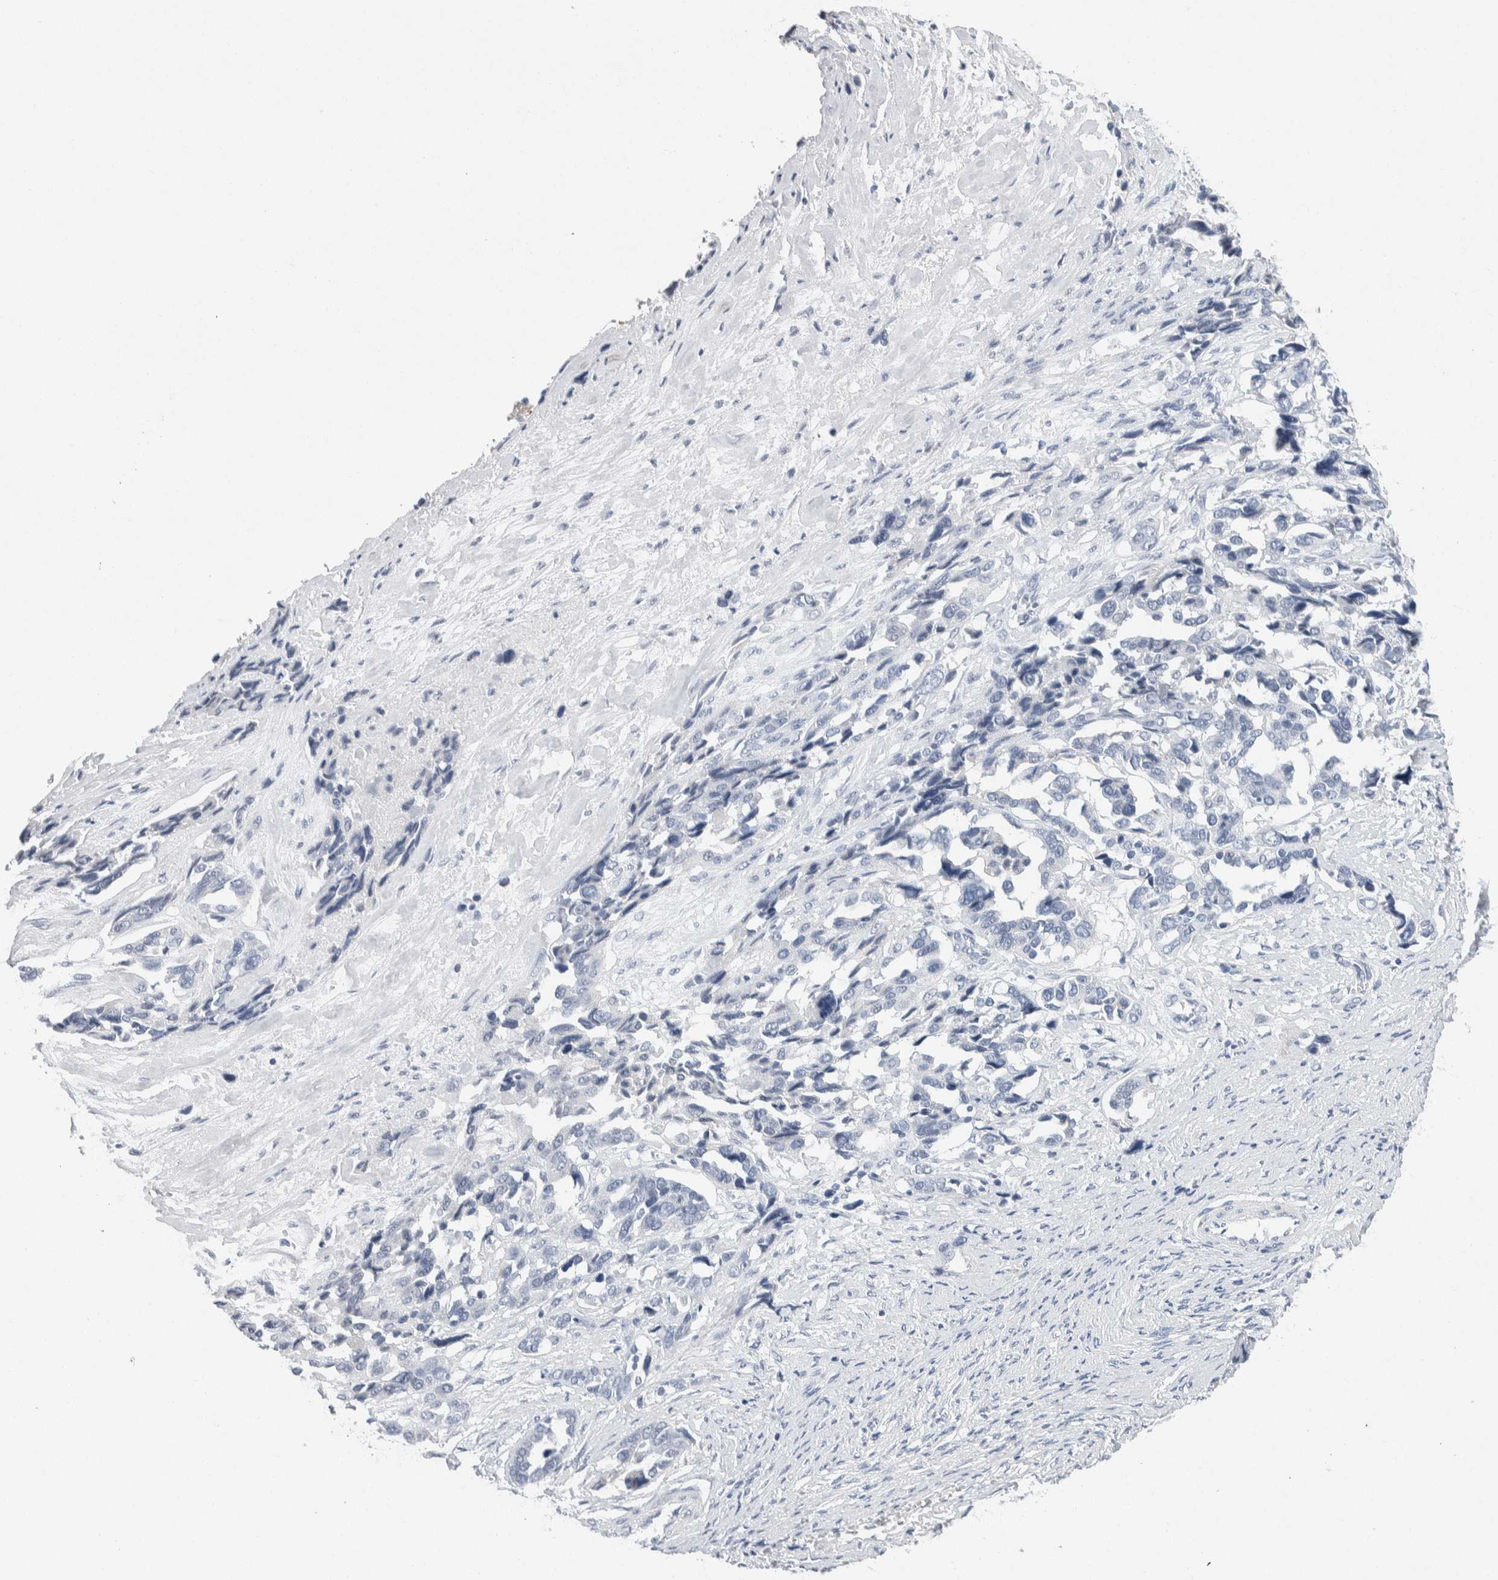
{"staining": {"intensity": "negative", "quantity": "none", "location": "none"}, "tissue": "ovarian cancer", "cell_type": "Tumor cells", "image_type": "cancer", "snomed": [{"axis": "morphology", "description": "Cystadenocarcinoma, serous, NOS"}, {"axis": "topography", "description": "Ovary"}], "caption": "A histopathology image of human ovarian cancer (serous cystadenocarcinoma) is negative for staining in tumor cells. (Brightfield microscopy of DAB IHC at high magnification).", "gene": "SCN2A", "patient": {"sex": "female", "age": 44}}